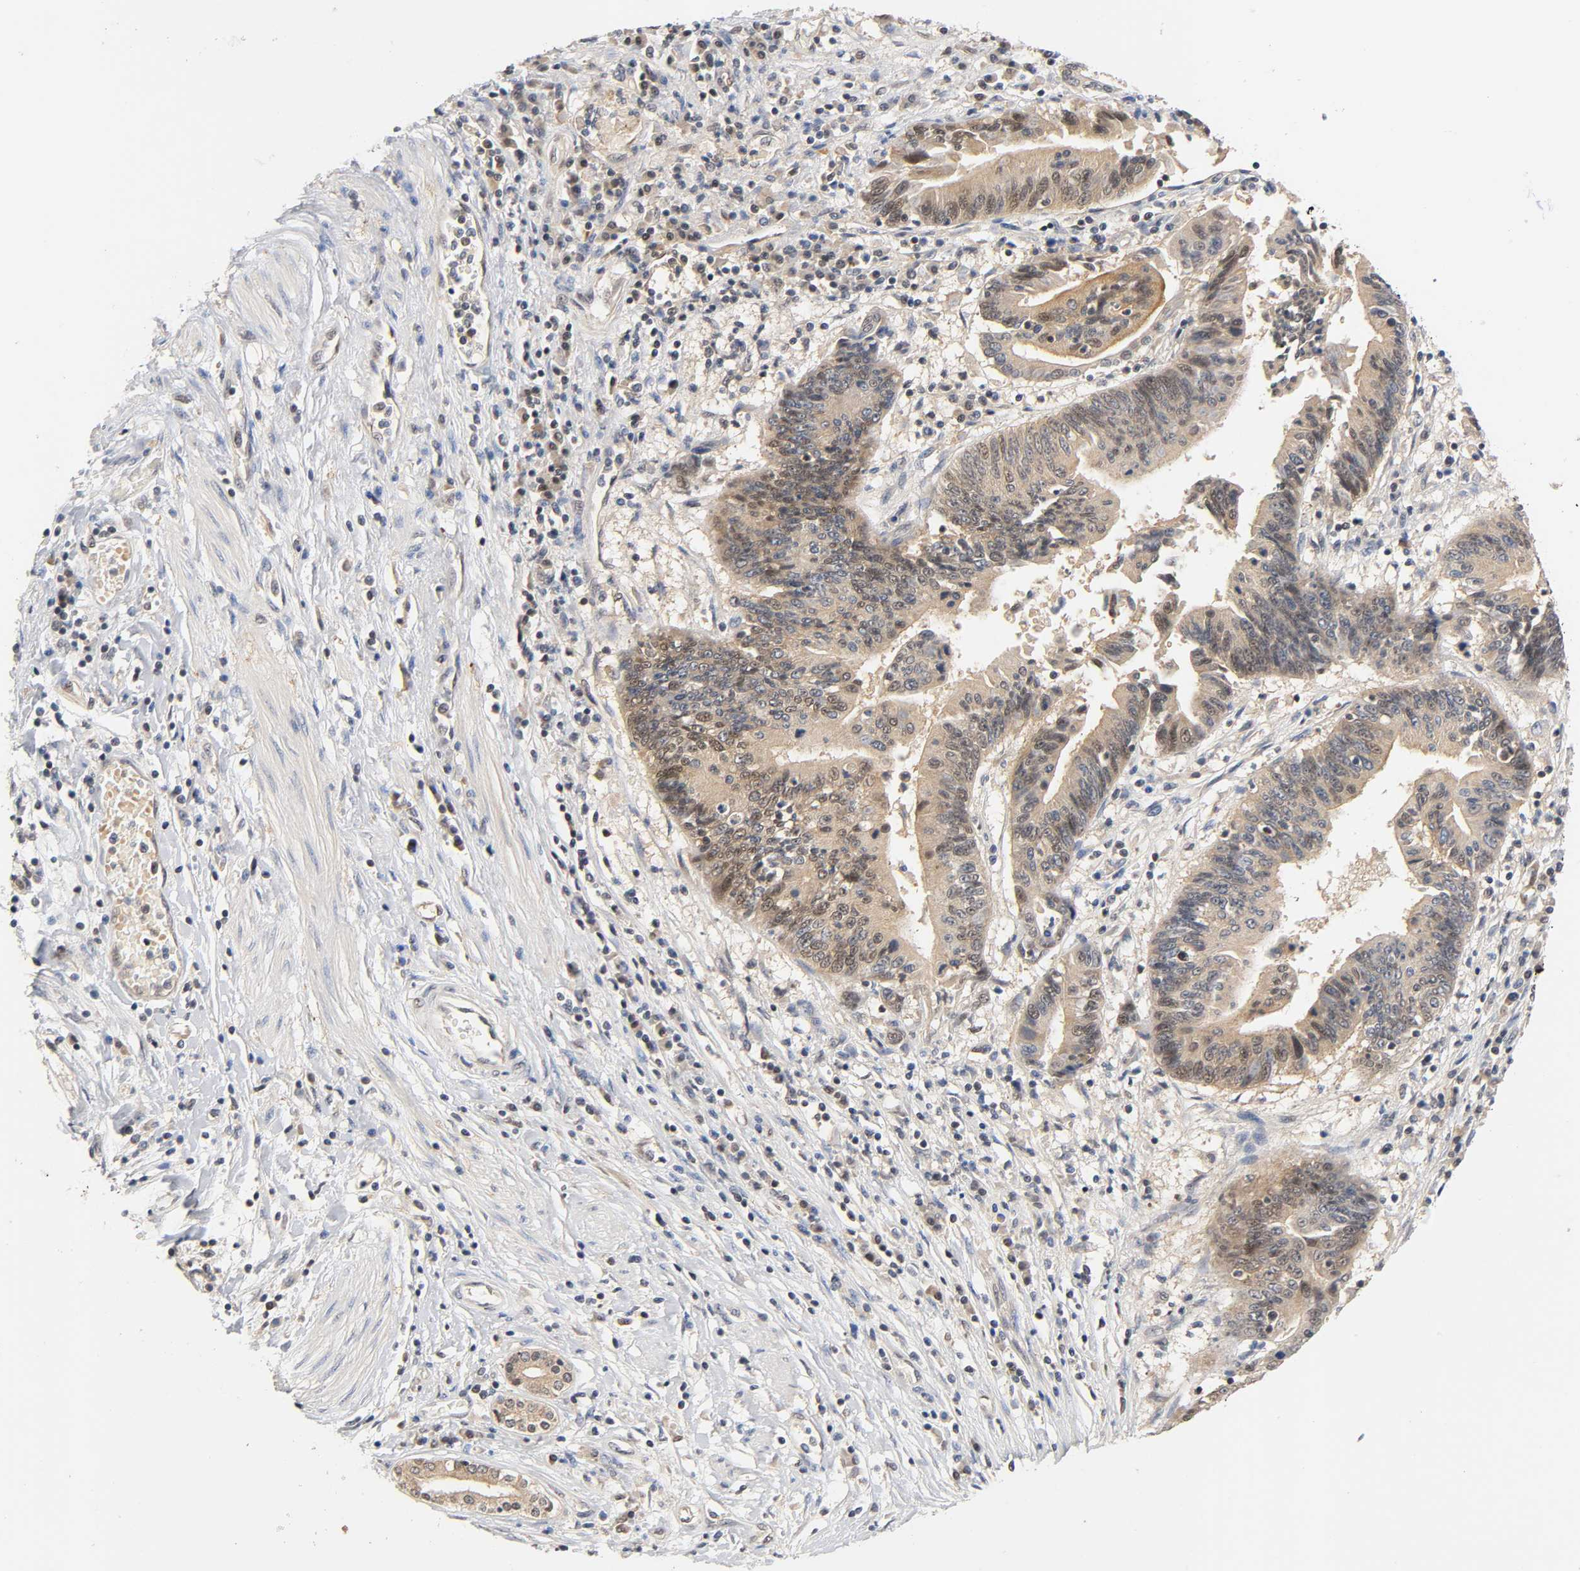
{"staining": {"intensity": "moderate", "quantity": ">75%", "location": "cytoplasmic/membranous"}, "tissue": "pancreatic cancer", "cell_type": "Tumor cells", "image_type": "cancer", "snomed": [{"axis": "morphology", "description": "Adenocarcinoma, NOS"}, {"axis": "topography", "description": "Pancreas"}], "caption": "Moderate cytoplasmic/membranous expression for a protein is appreciated in about >75% of tumor cells of pancreatic adenocarcinoma using IHC.", "gene": "PRKAB1", "patient": {"sex": "female", "age": 48}}